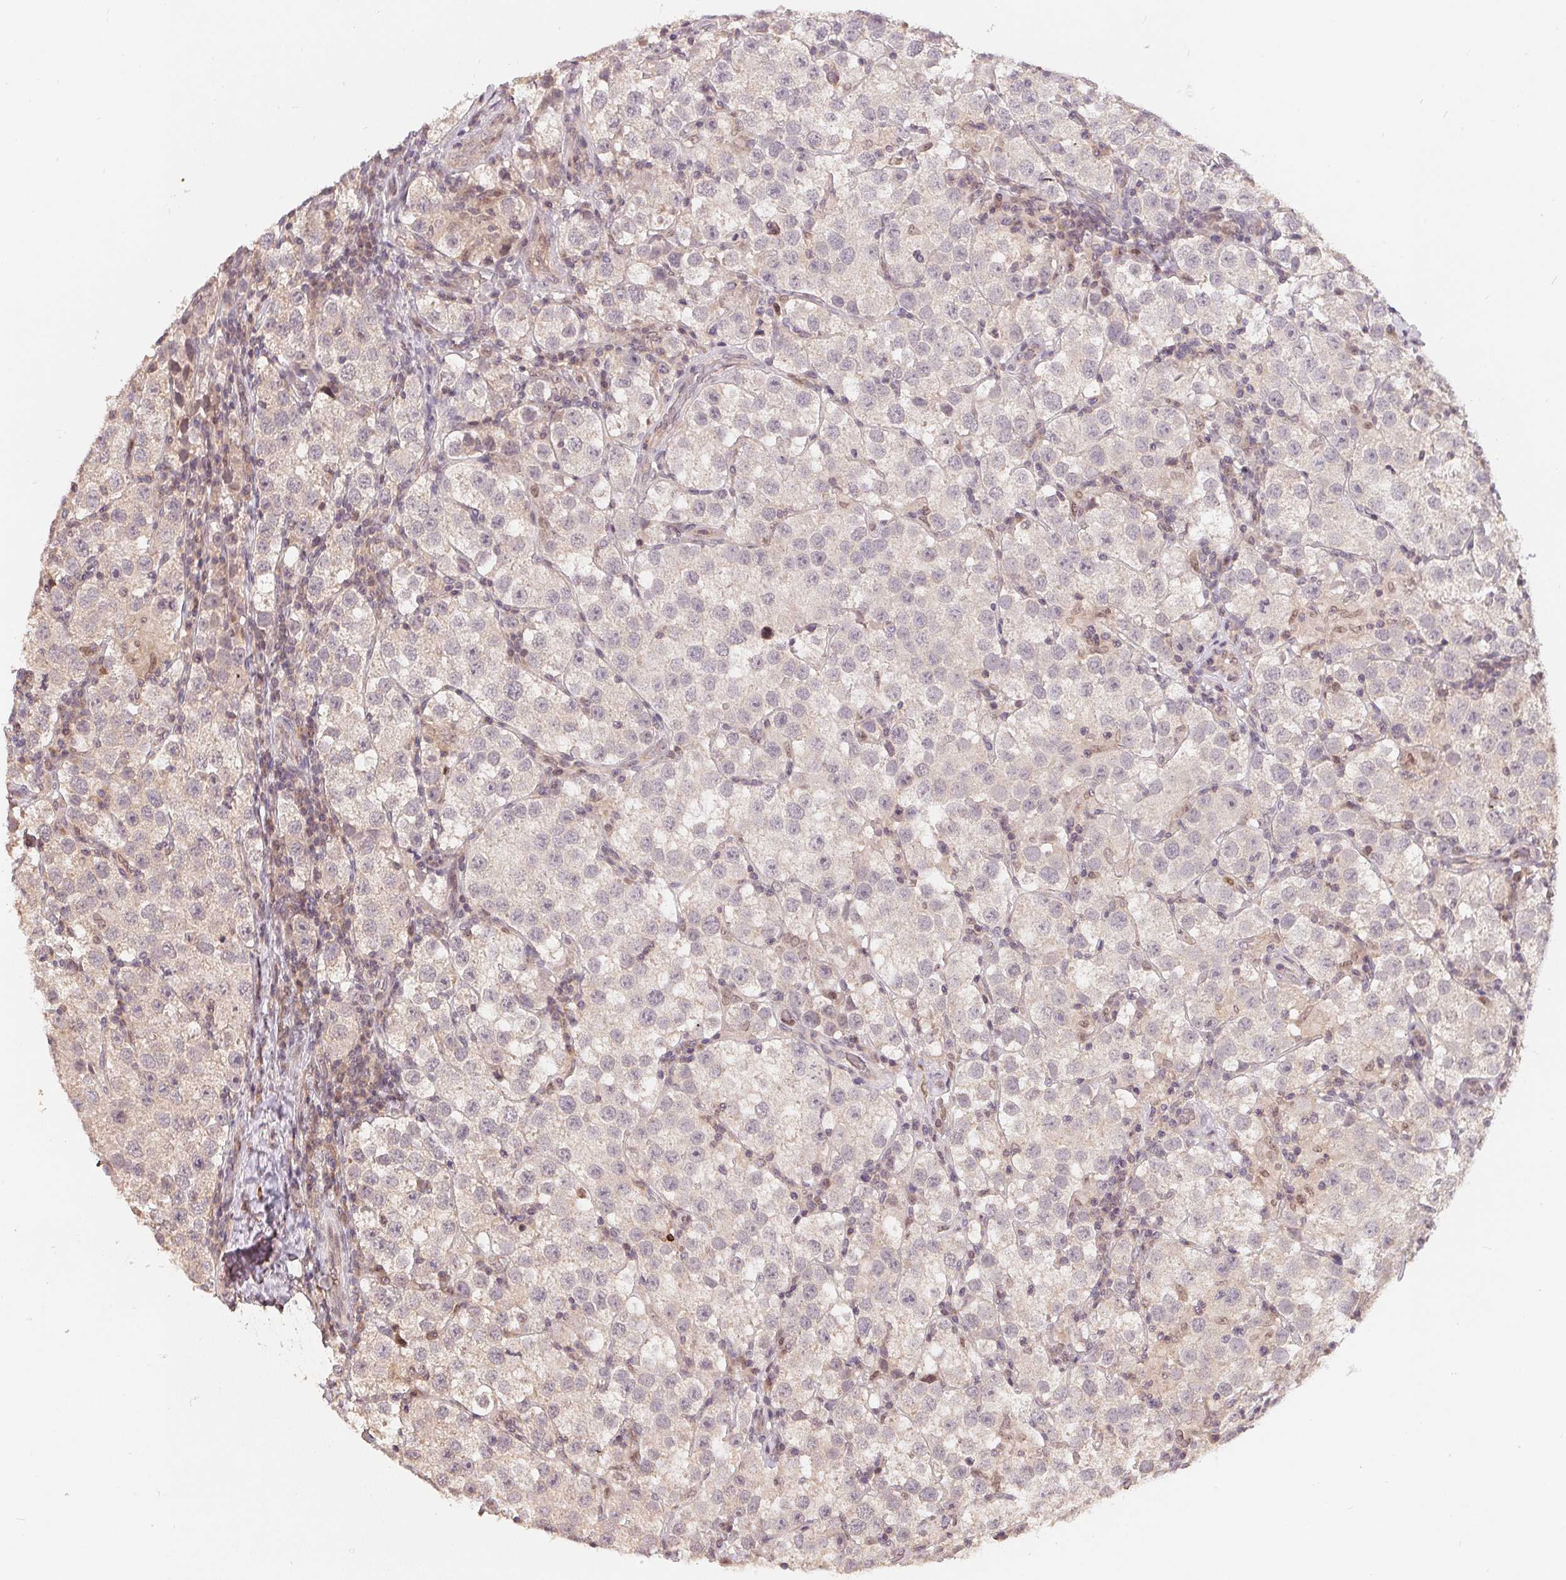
{"staining": {"intensity": "negative", "quantity": "none", "location": "none"}, "tissue": "testis cancer", "cell_type": "Tumor cells", "image_type": "cancer", "snomed": [{"axis": "morphology", "description": "Seminoma, NOS"}, {"axis": "topography", "description": "Testis"}], "caption": "An image of testis seminoma stained for a protein displays no brown staining in tumor cells. (Stains: DAB (3,3'-diaminobenzidine) IHC with hematoxylin counter stain, Microscopy: brightfield microscopy at high magnification).", "gene": "HMGN3", "patient": {"sex": "male", "age": 37}}